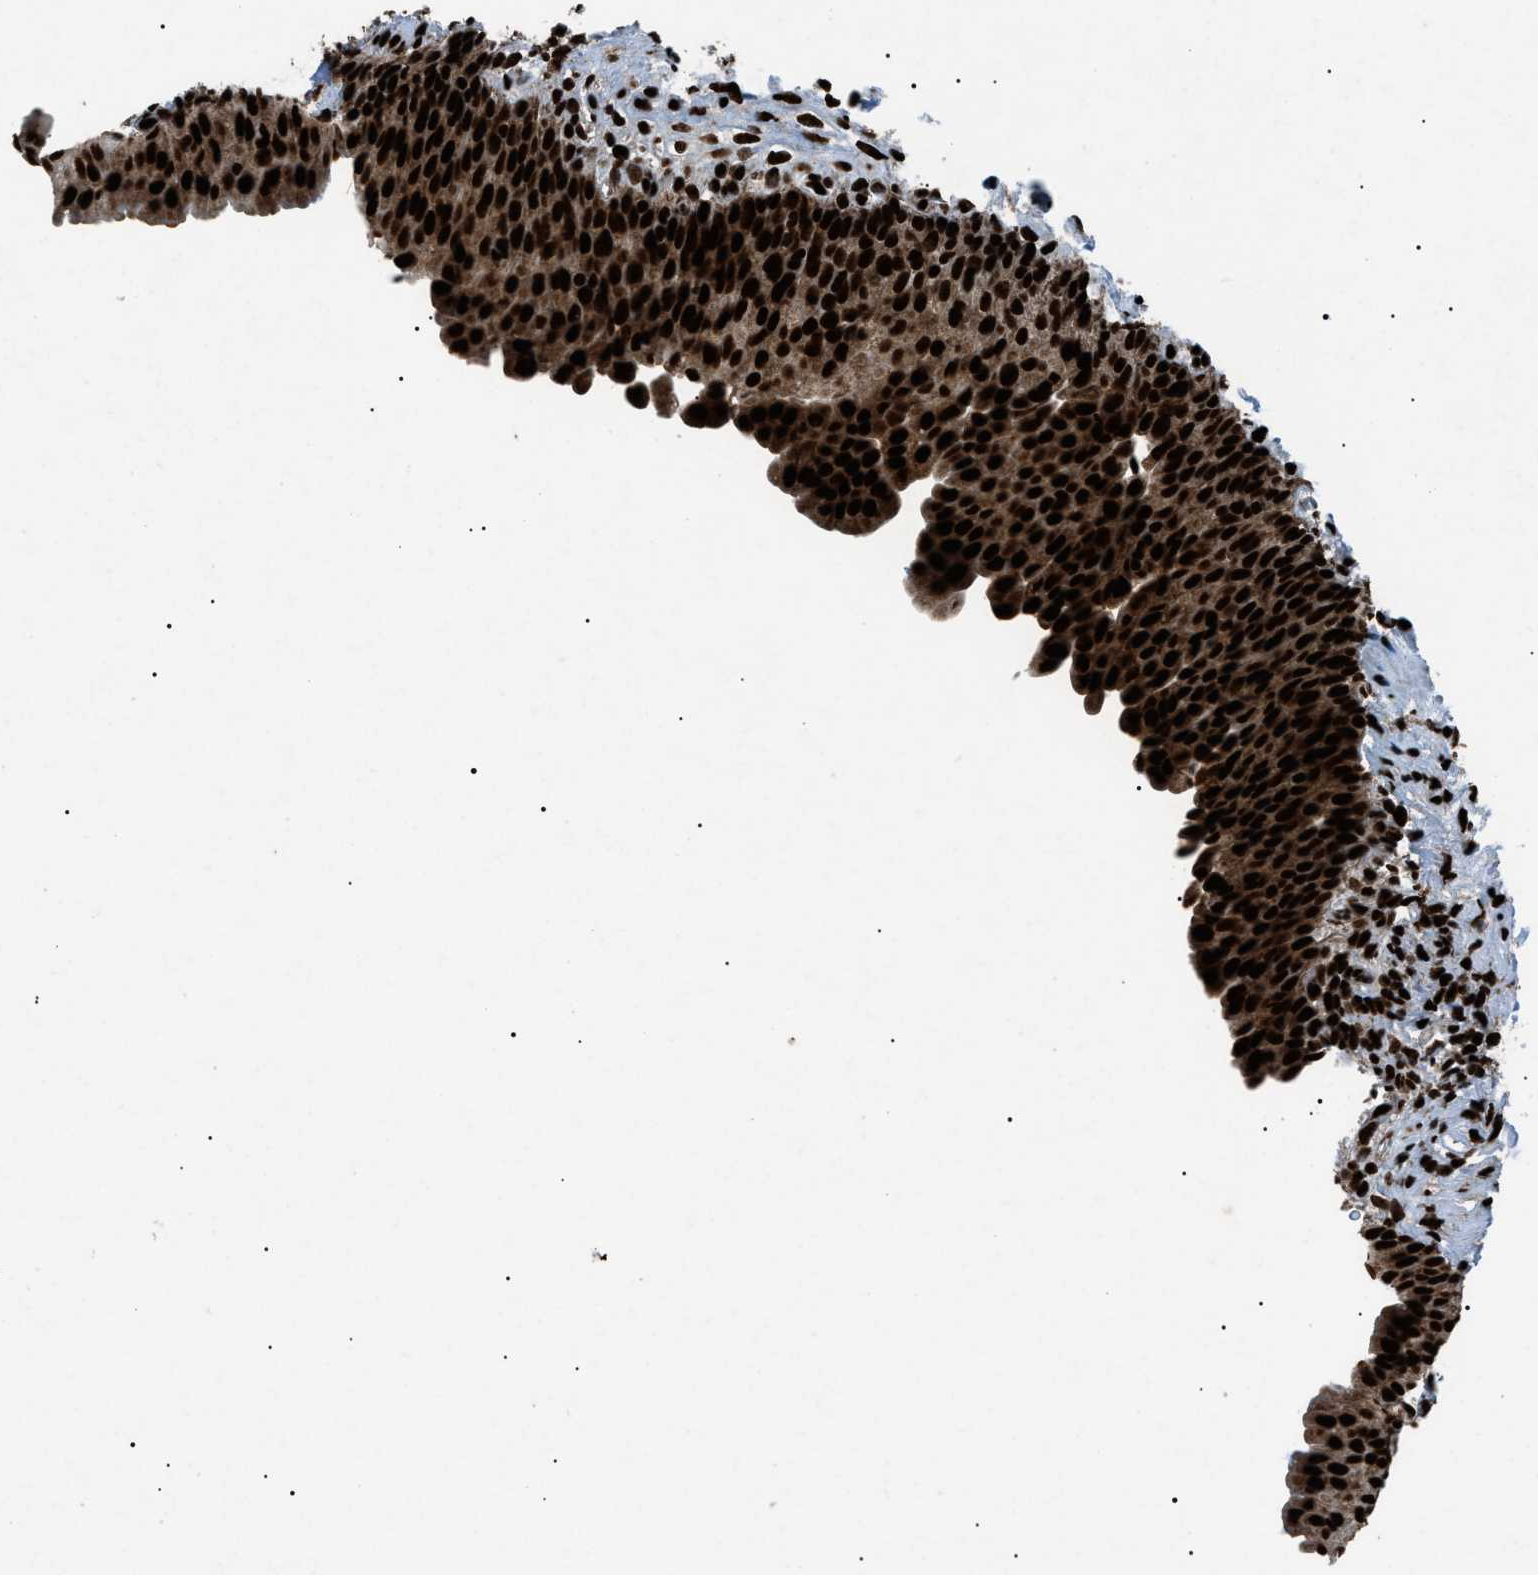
{"staining": {"intensity": "strong", "quantity": ">75%", "location": "cytoplasmic/membranous,nuclear"}, "tissue": "urinary bladder", "cell_type": "Urothelial cells", "image_type": "normal", "snomed": [{"axis": "morphology", "description": "Normal tissue, NOS"}, {"axis": "topography", "description": "Urinary bladder"}], "caption": "Protein positivity by immunohistochemistry reveals strong cytoplasmic/membranous,nuclear staining in approximately >75% of urothelial cells in unremarkable urinary bladder.", "gene": "HNRNPK", "patient": {"sex": "female", "age": 79}}